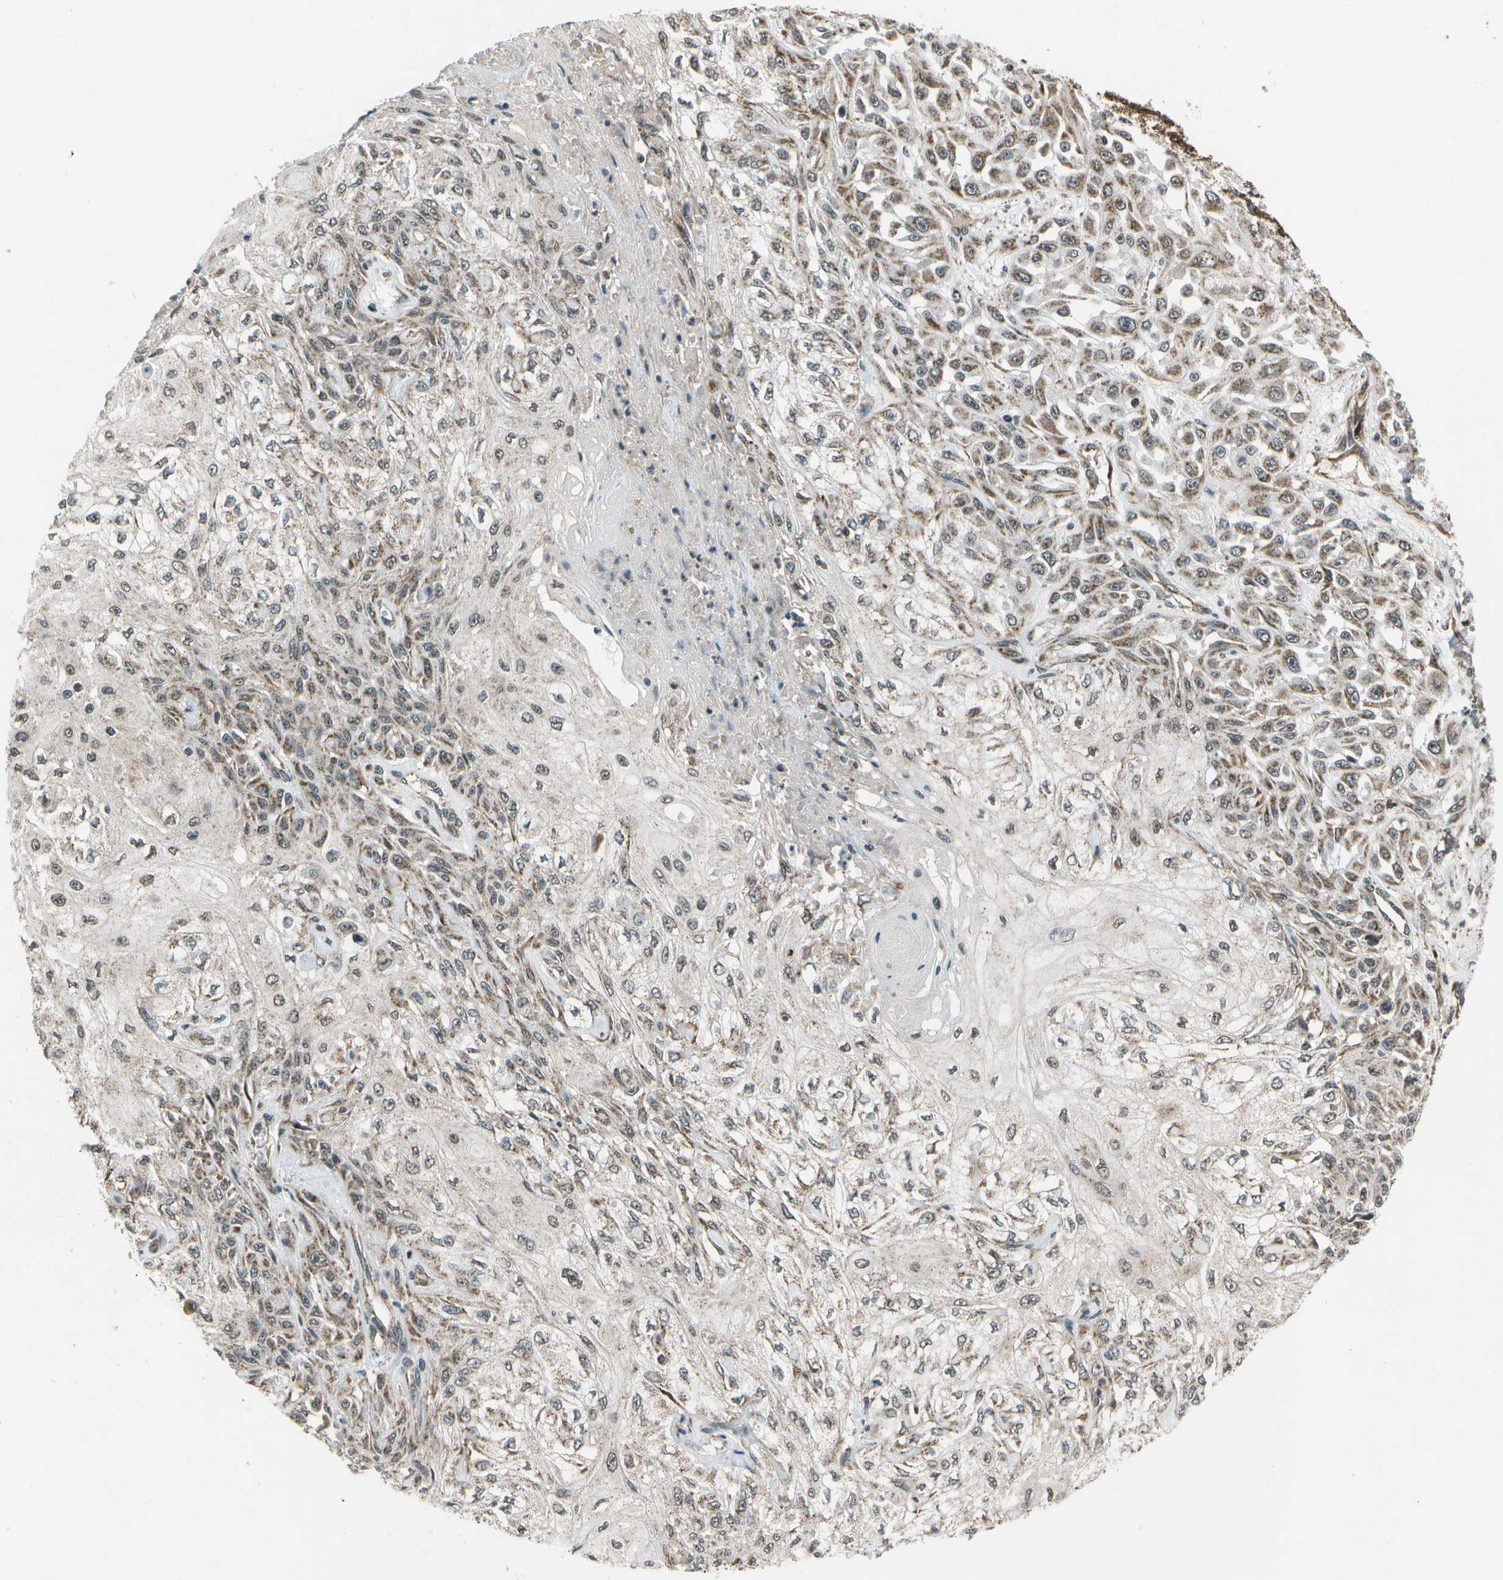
{"staining": {"intensity": "moderate", "quantity": ">75%", "location": "cytoplasmic/membranous"}, "tissue": "skin cancer", "cell_type": "Tumor cells", "image_type": "cancer", "snomed": [{"axis": "morphology", "description": "Squamous cell carcinoma, NOS"}, {"axis": "morphology", "description": "Squamous cell carcinoma, metastatic, NOS"}, {"axis": "topography", "description": "Skin"}, {"axis": "topography", "description": "Lymph node"}], "caption": "A histopathology image showing moderate cytoplasmic/membranous staining in about >75% of tumor cells in skin cancer, as visualized by brown immunohistochemical staining.", "gene": "EIF2AK1", "patient": {"sex": "male", "age": 75}}